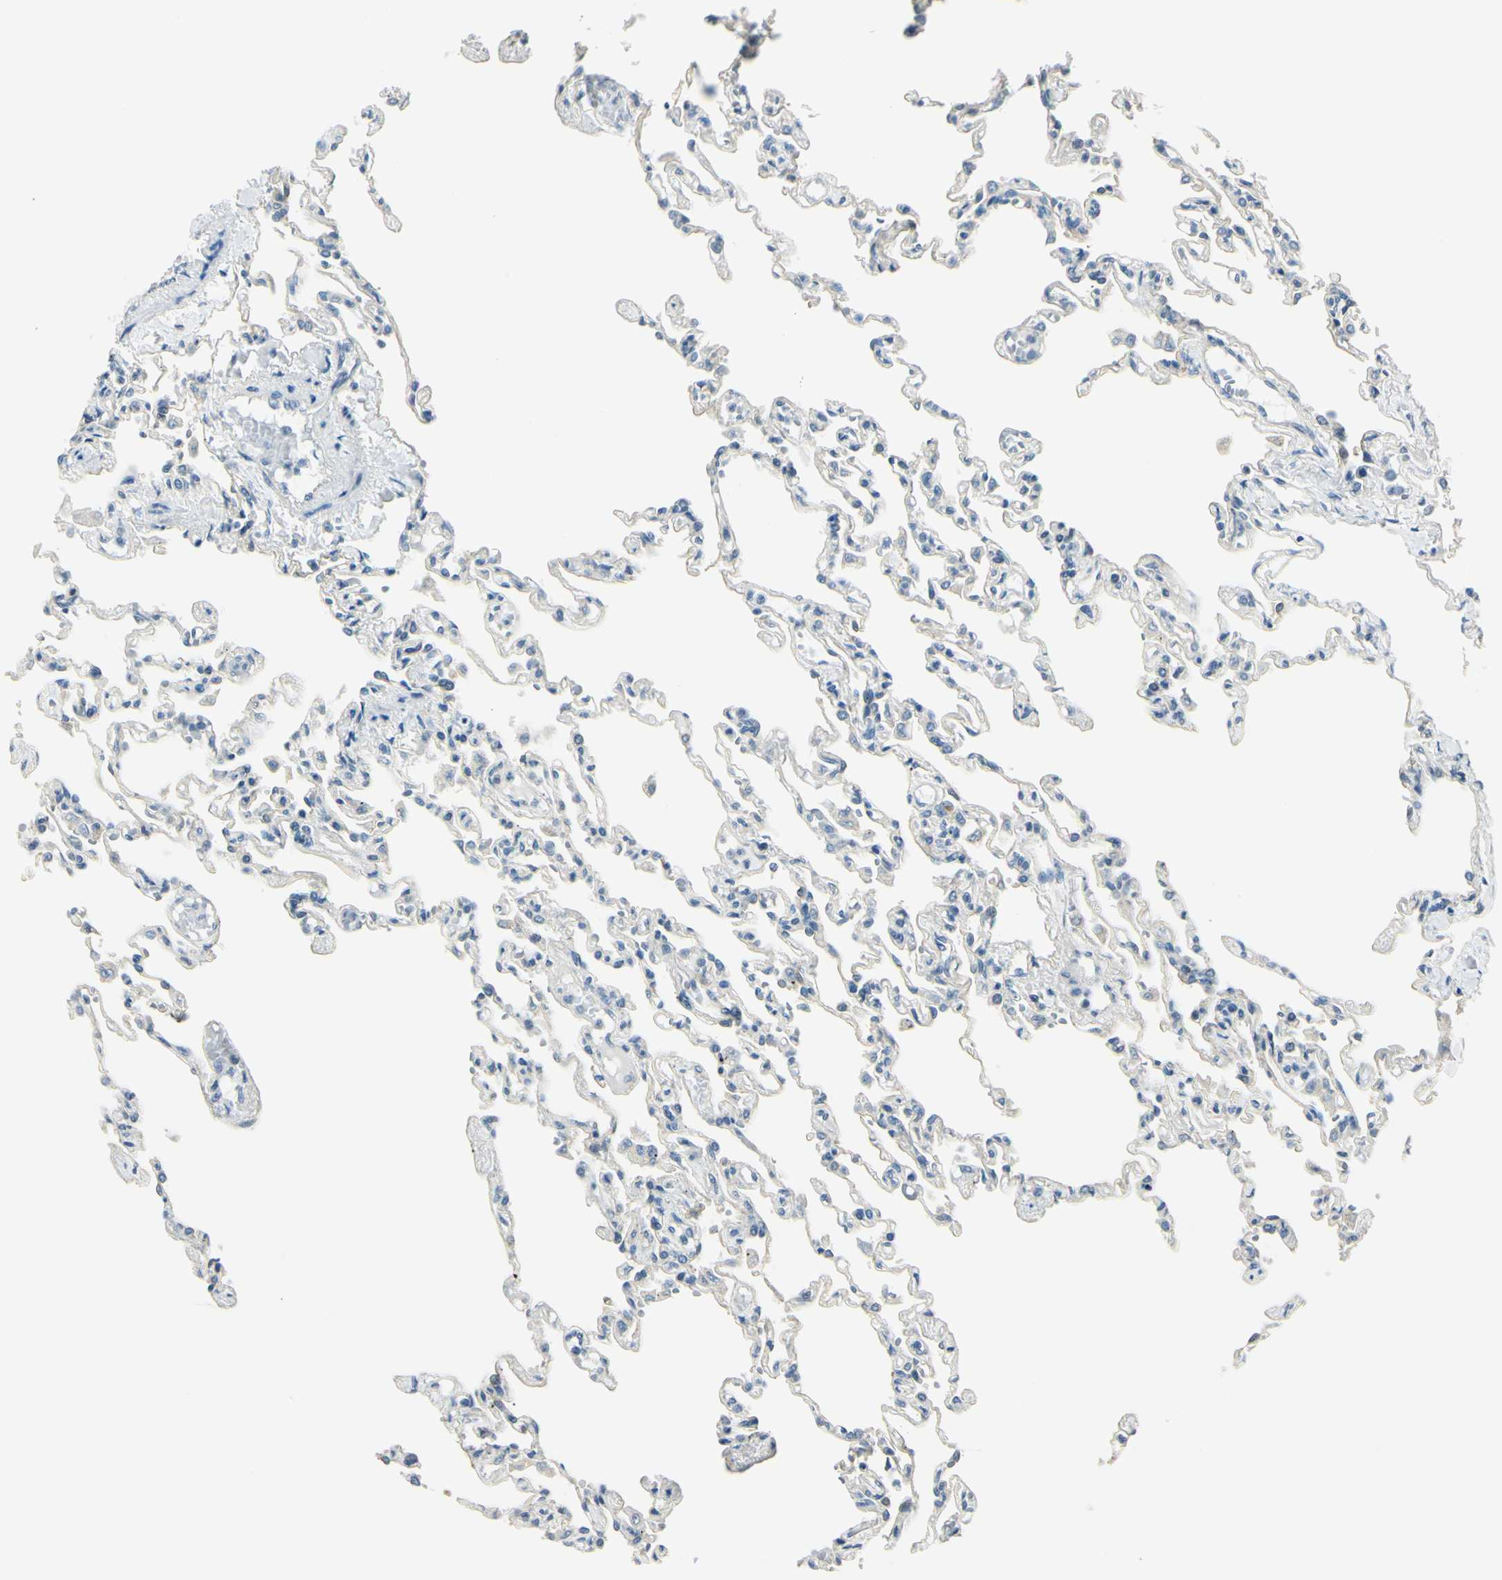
{"staining": {"intensity": "negative", "quantity": "none", "location": "none"}, "tissue": "lung", "cell_type": "Alveolar cells", "image_type": "normal", "snomed": [{"axis": "morphology", "description": "Normal tissue, NOS"}, {"axis": "topography", "description": "Lung"}], "caption": "This is an immunohistochemistry (IHC) histopathology image of normal human lung. There is no expression in alveolar cells.", "gene": "LAMA3", "patient": {"sex": "male", "age": 21}}